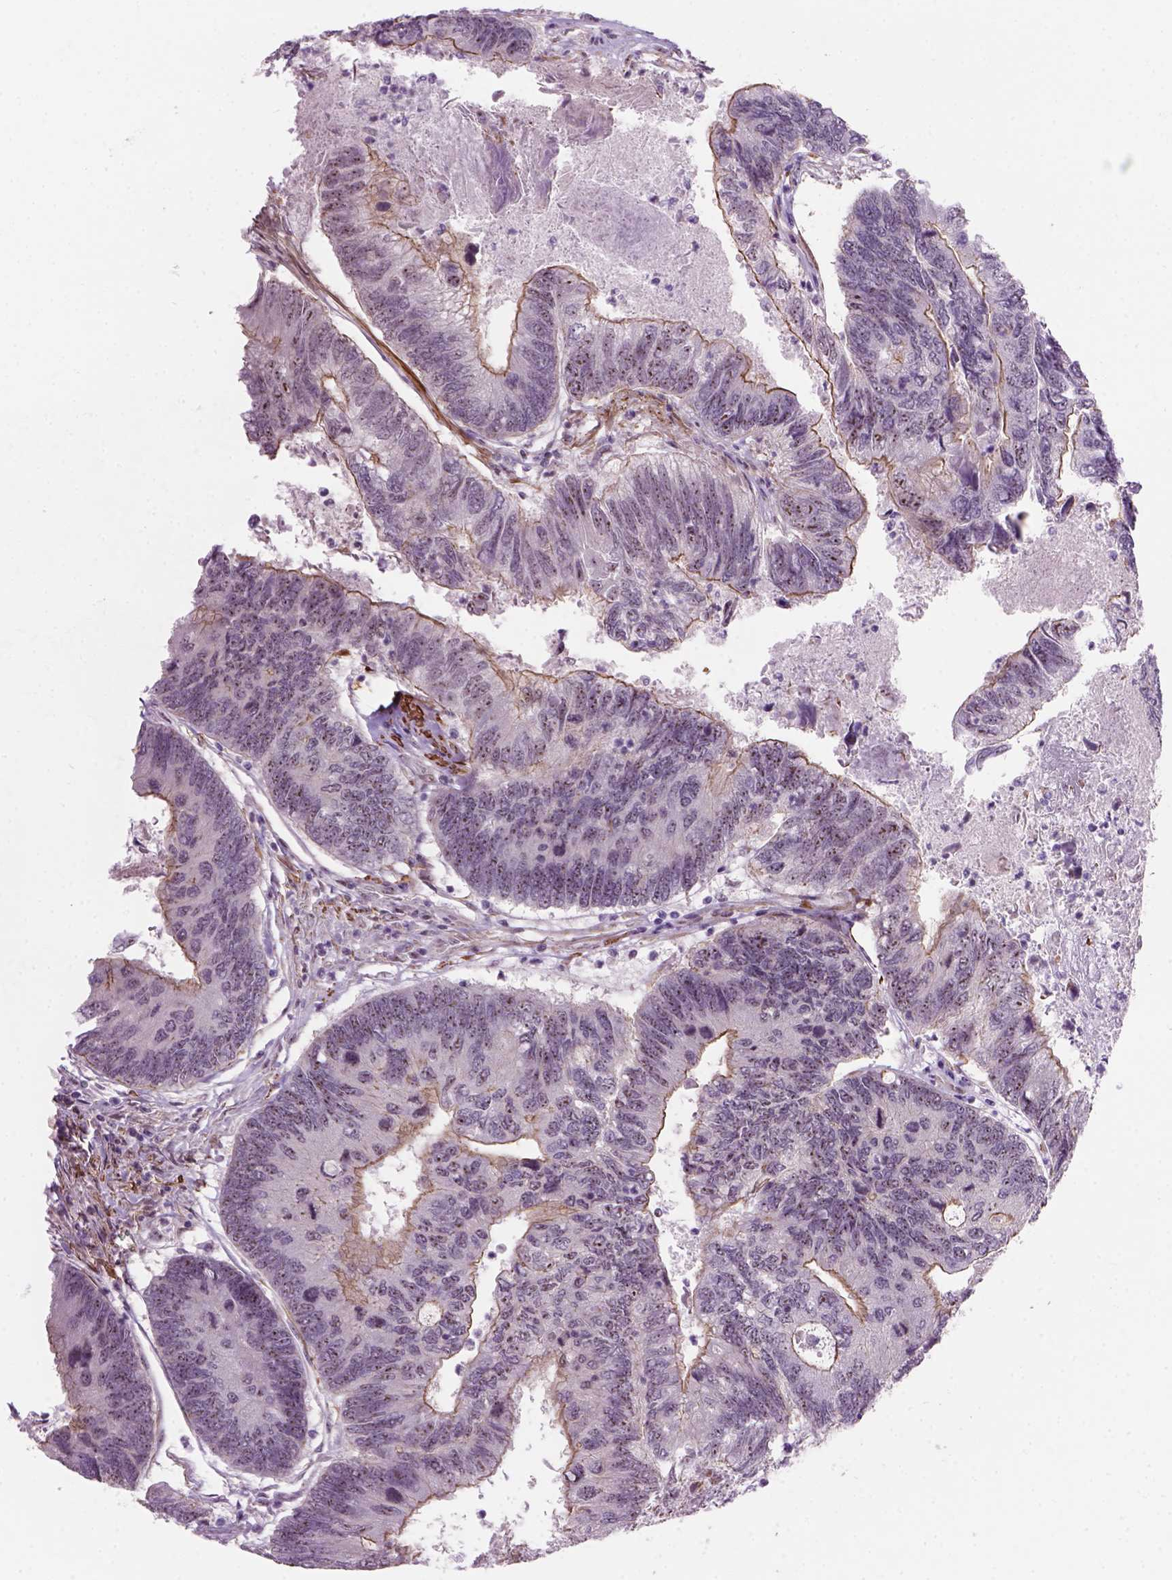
{"staining": {"intensity": "weak", "quantity": ">75%", "location": "nuclear"}, "tissue": "colorectal cancer", "cell_type": "Tumor cells", "image_type": "cancer", "snomed": [{"axis": "morphology", "description": "Adenocarcinoma, NOS"}, {"axis": "topography", "description": "Colon"}], "caption": "The photomicrograph shows staining of colorectal adenocarcinoma, revealing weak nuclear protein expression (brown color) within tumor cells. (Brightfield microscopy of DAB IHC at high magnification).", "gene": "RRS1", "patient": {"sex": "female", "age": 67}}